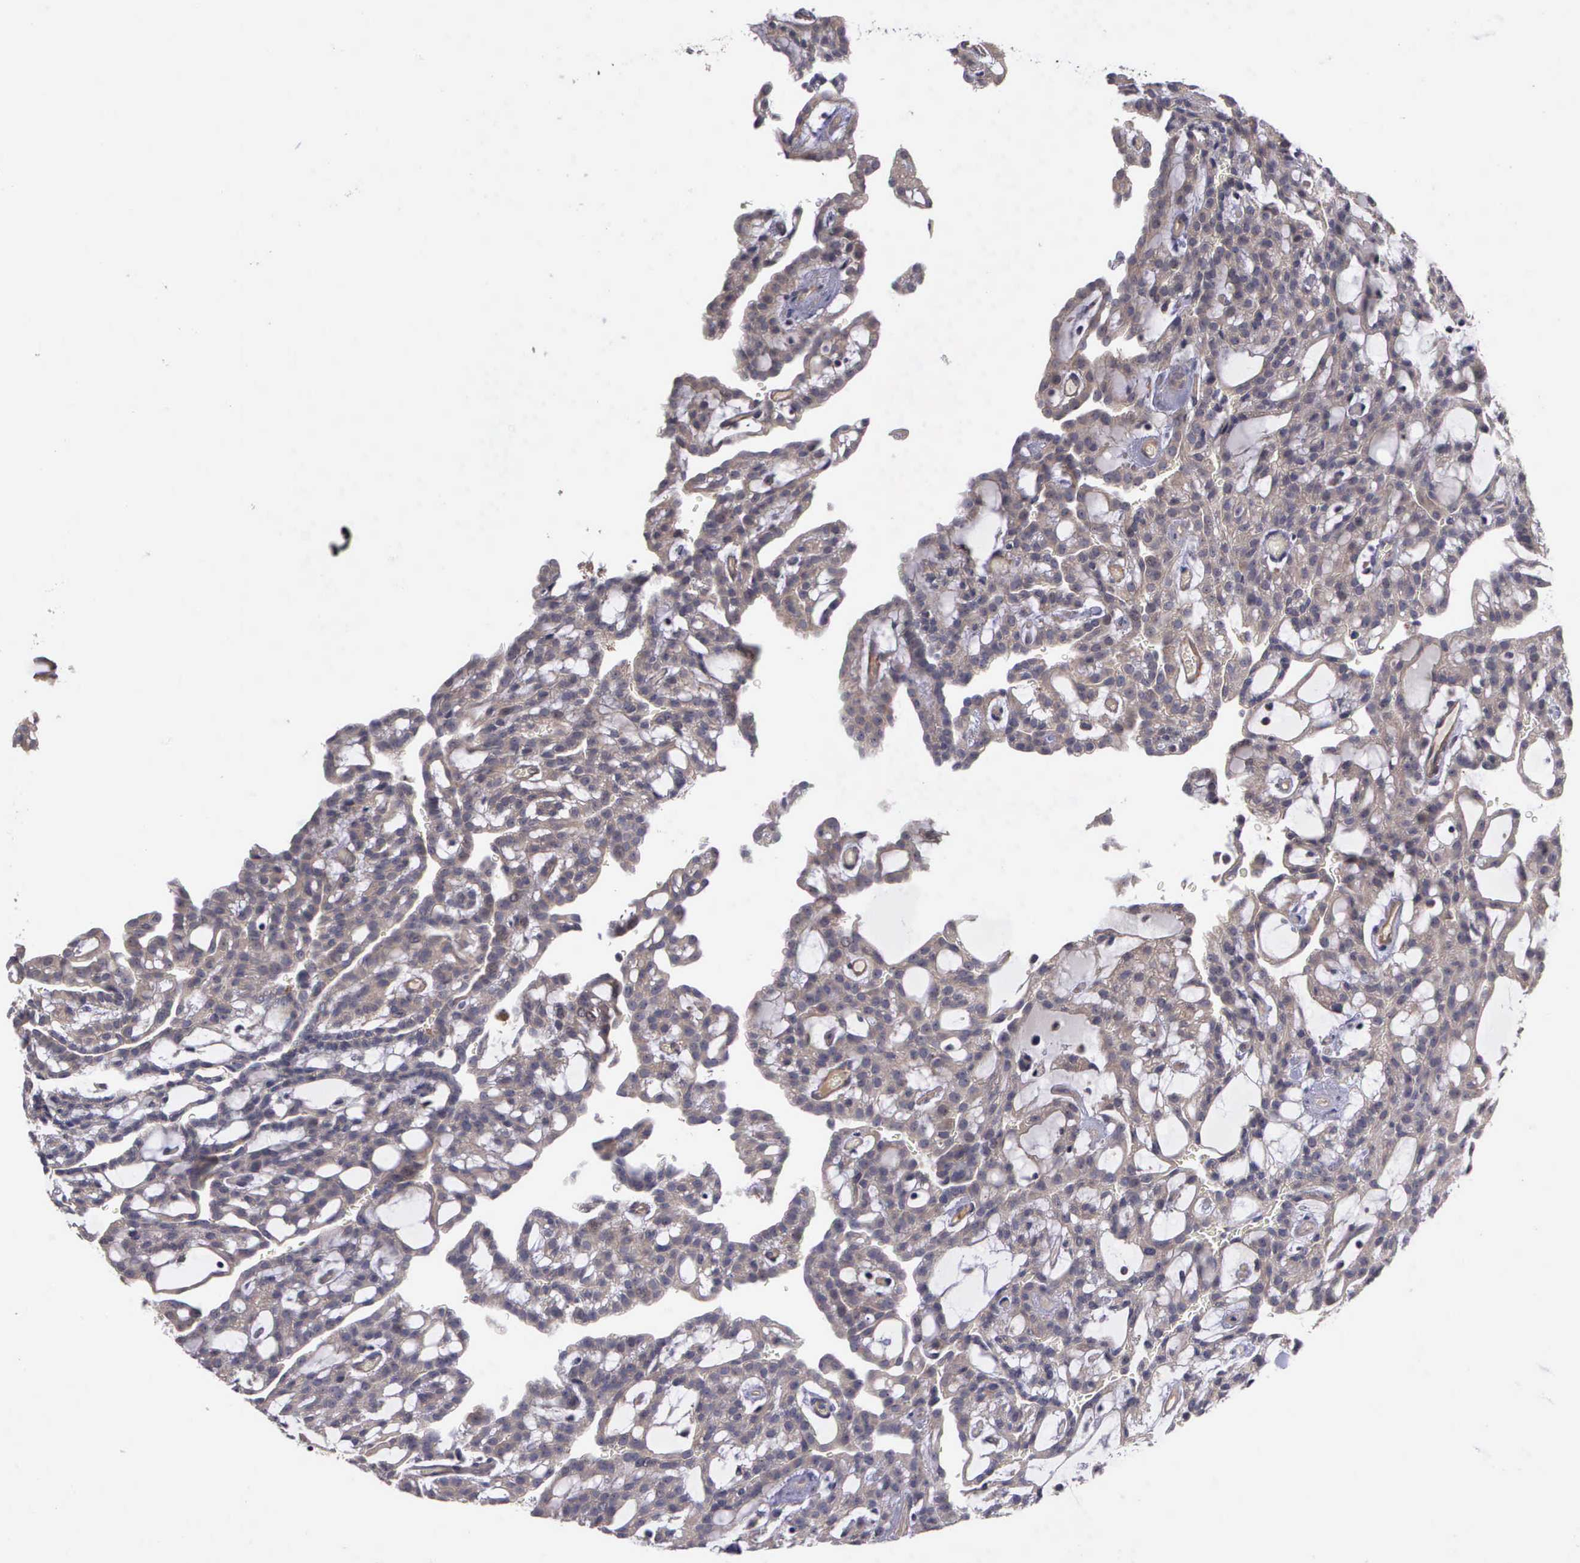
{"staining": {"intensity": "weak", "quantity": ">75%", "location": "cytoplasmic/membranous"}, "tissue": "renal cancer", "cell_type": "Tumor cells", "image_type": "cancer", "snomed": [{"axis": "morphology", "description": "Adenocarcinoma, NOS"}, {"axis": "topography", "description": "Kidney"}], "caption": "Renal cancer (adenocarcinoma) was stained to show a protein in brown. There is low levels of weak cytoplasmic/membranous expression in about >75% of tumor cells.", "gene": "RTL10", "patient": {"sex": "male", "age": 63}}